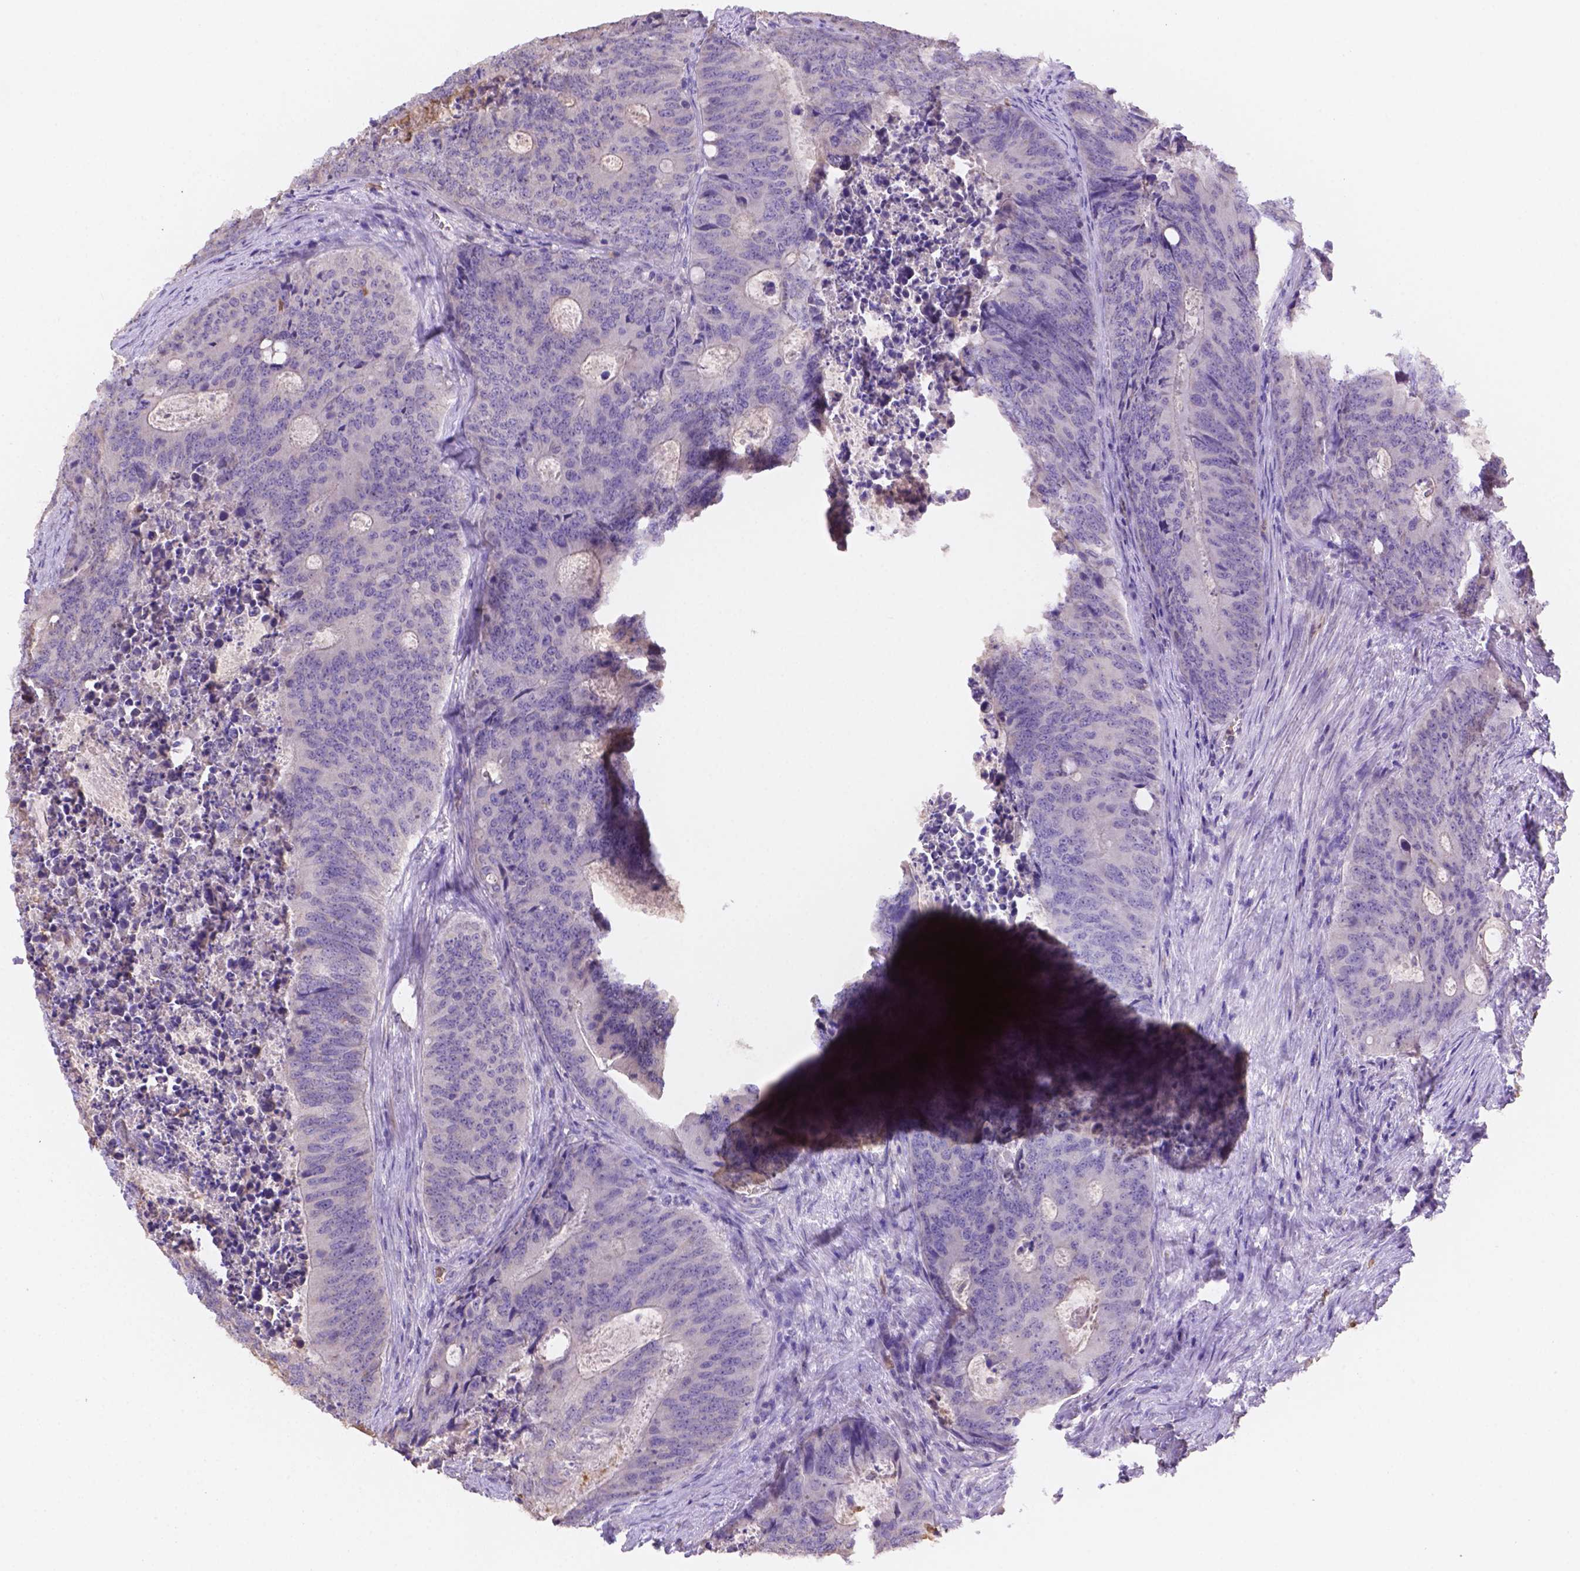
{"staining": {"intensity": "negative", "quantity": "none", "location": "none"}, "tissue": "colorectal cancer", "cell_type": "Tumor cells", "image_type": "cancer", "snomed": [{"axis": "morphology", "description": "Adenocarcinoma, NOS"}, {"axis": "topography", "description": "Colon"}], "caption": "High power microscopy photomicrograph of an immunohistochemistry micrograph of colorectal adenocarcinoma, revealing no significant staining in tumor cells.", "gene": "NXPE2", "patient": {"sex": "male", "age": 67}}